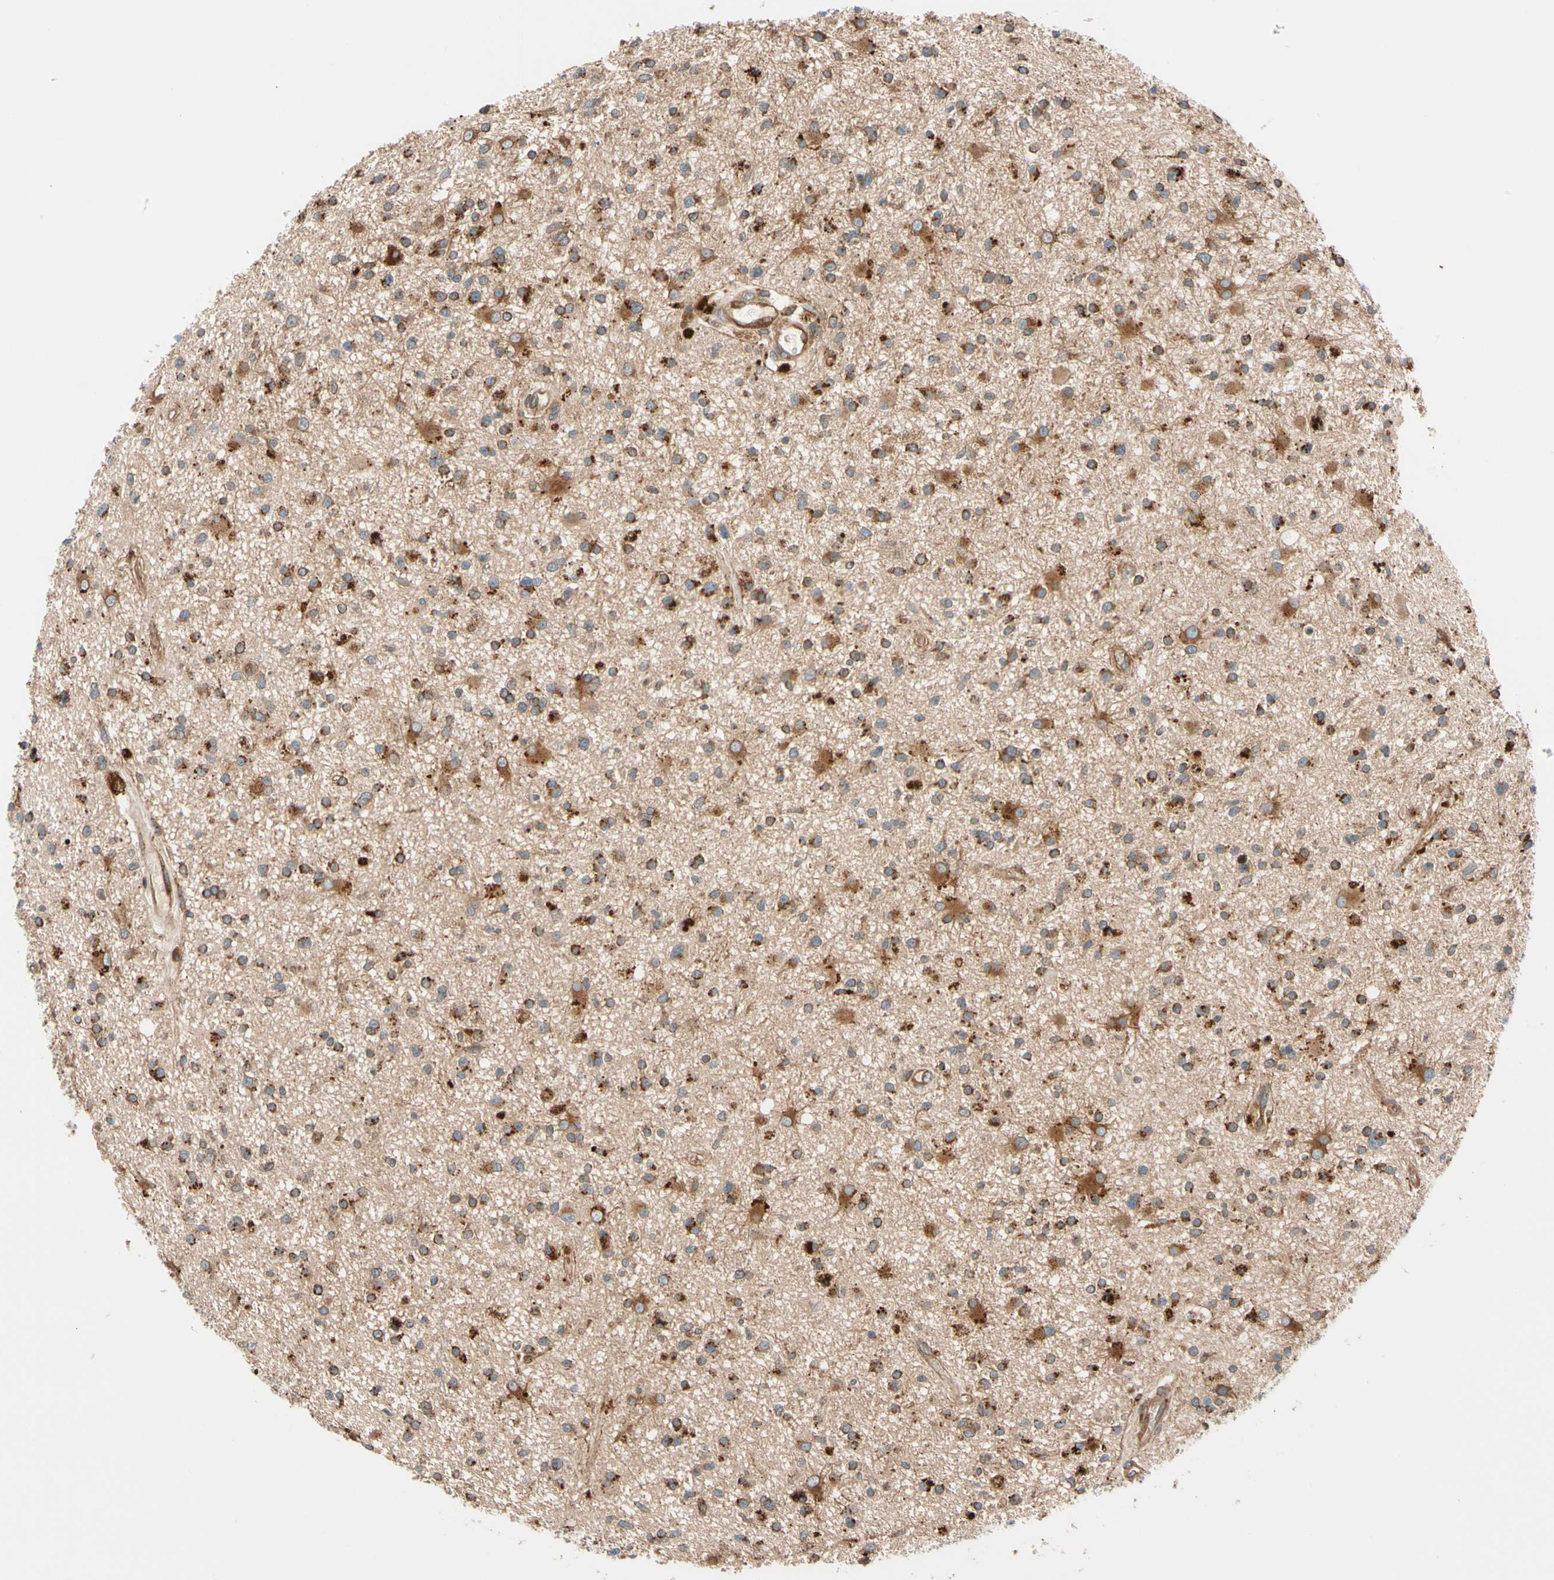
{"staining": {"intensity": "moderate", "quantity": ">75%", "location": "cytoplasmic/membranous"}, "tissue": "glioma", "cell_type": "Tumor cells", "image_type": "cancer", "snomed": [{"axis": "morphology", "description": "Glioma, malignant, High grade"}, {"axis": "topography", "description": "Brain"}], "caption": "Immunohistochemistry (IHC) (DAB) staining of glioma shows moderate cytoplasmic/membranous protein staining in about >75% of tumor cells. Using DAB (brown) and hematoxylin (blue) stains, captured at high magnification using brightfield microscopy.", "gene": "PHYH", "patient": {"sex": "male", "age": 33}}